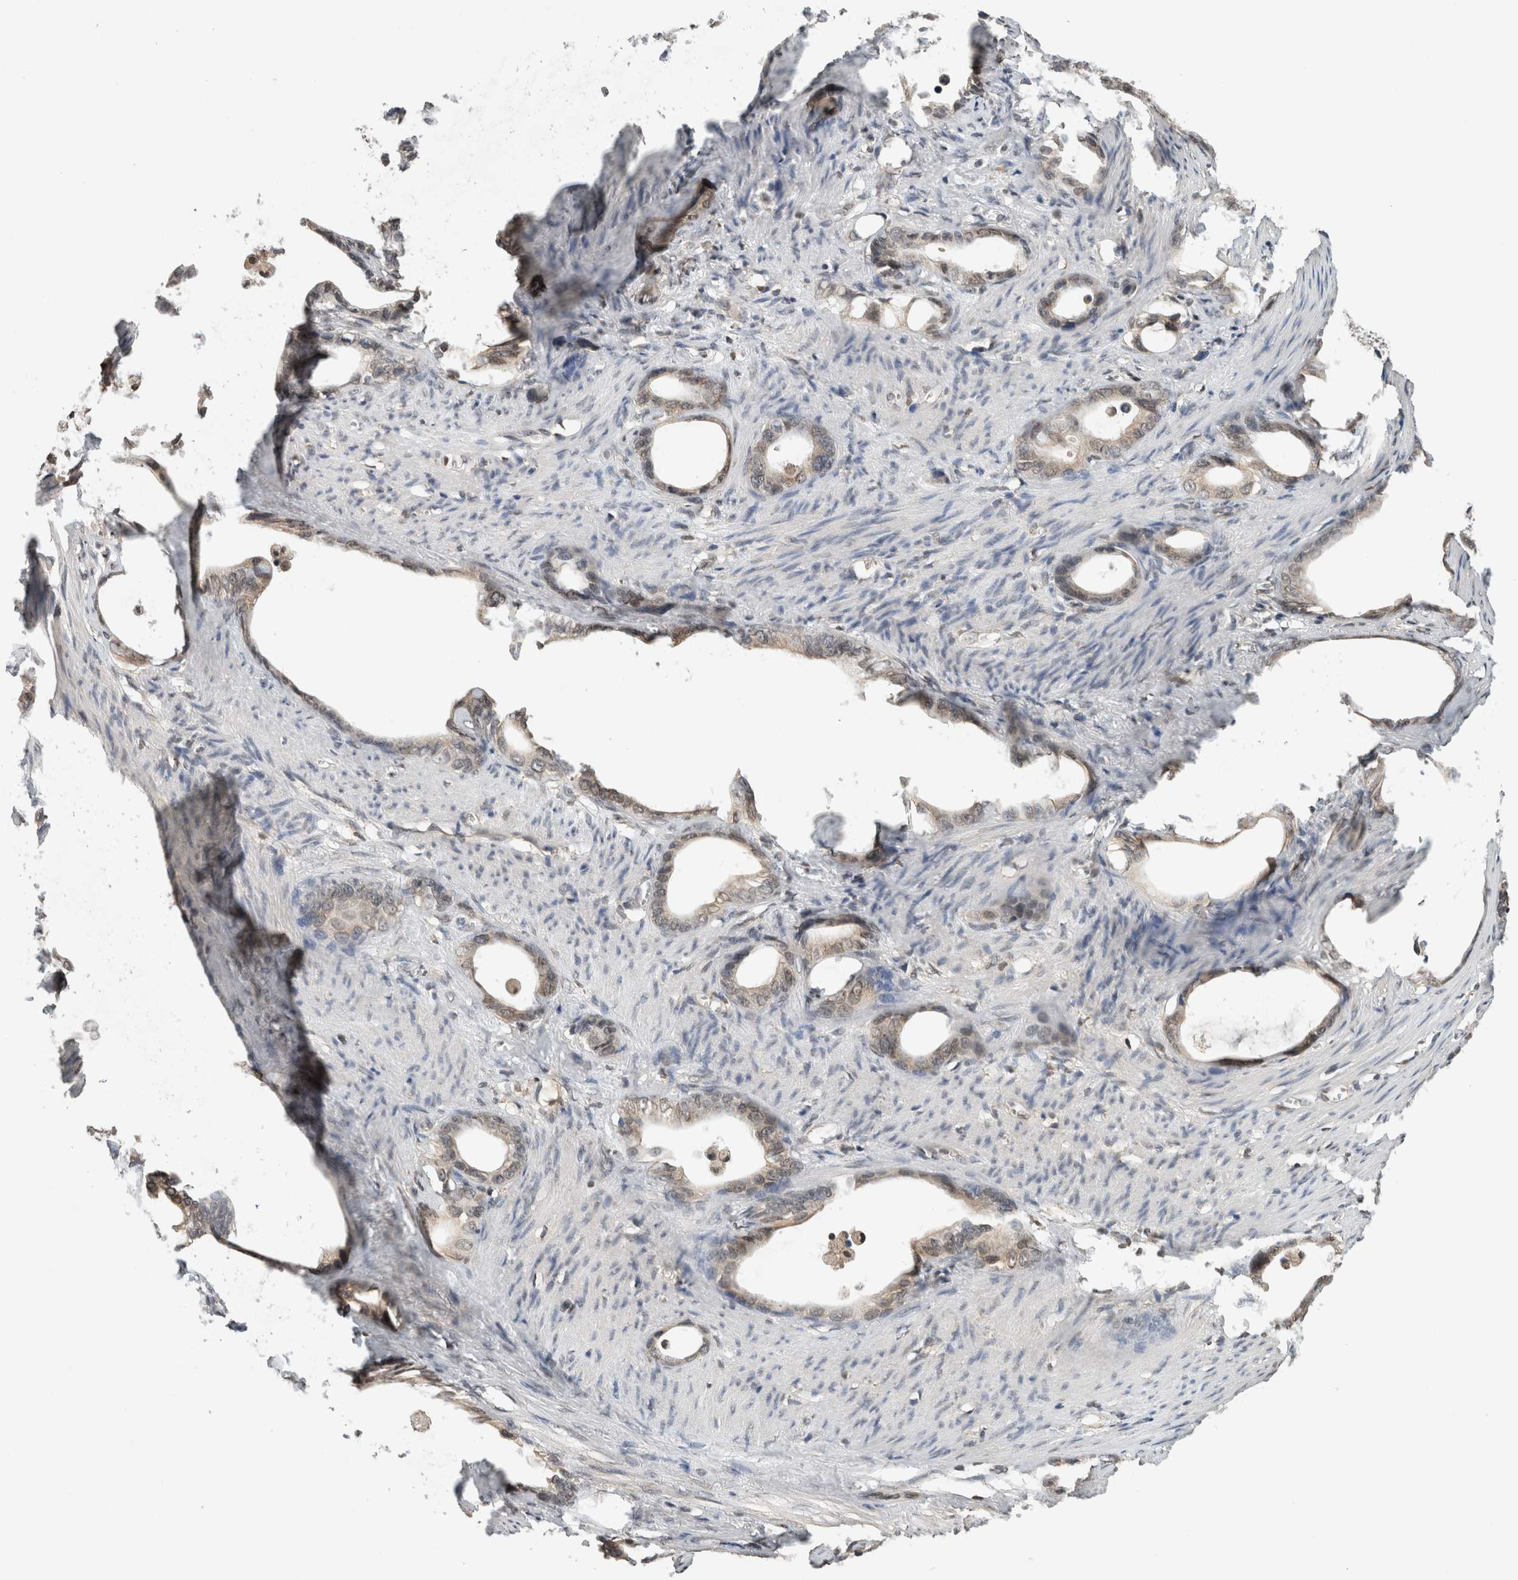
{"staining": {"intensity": "weak", "quantity": ">75%", "location": "cytoplasmic/membranous,nuclear"}, "tissue": "stomach cancer", "cell_type": "Tumor cells", "image_type": "cancer", "snomed": [{"axis": "morphology", "description": "Adenocarcinoma, NOS"}, {"axis": "topography", "description": "Stomach"}], "caption": "A brown stain labels weak cytoplasmic/membranous and nuclear staining of a protein in stomach cancer tumor cells. Nuclei are stained in blue.", "gene": "C1orf21", "patient": {"sex": "female", "age": 75}}